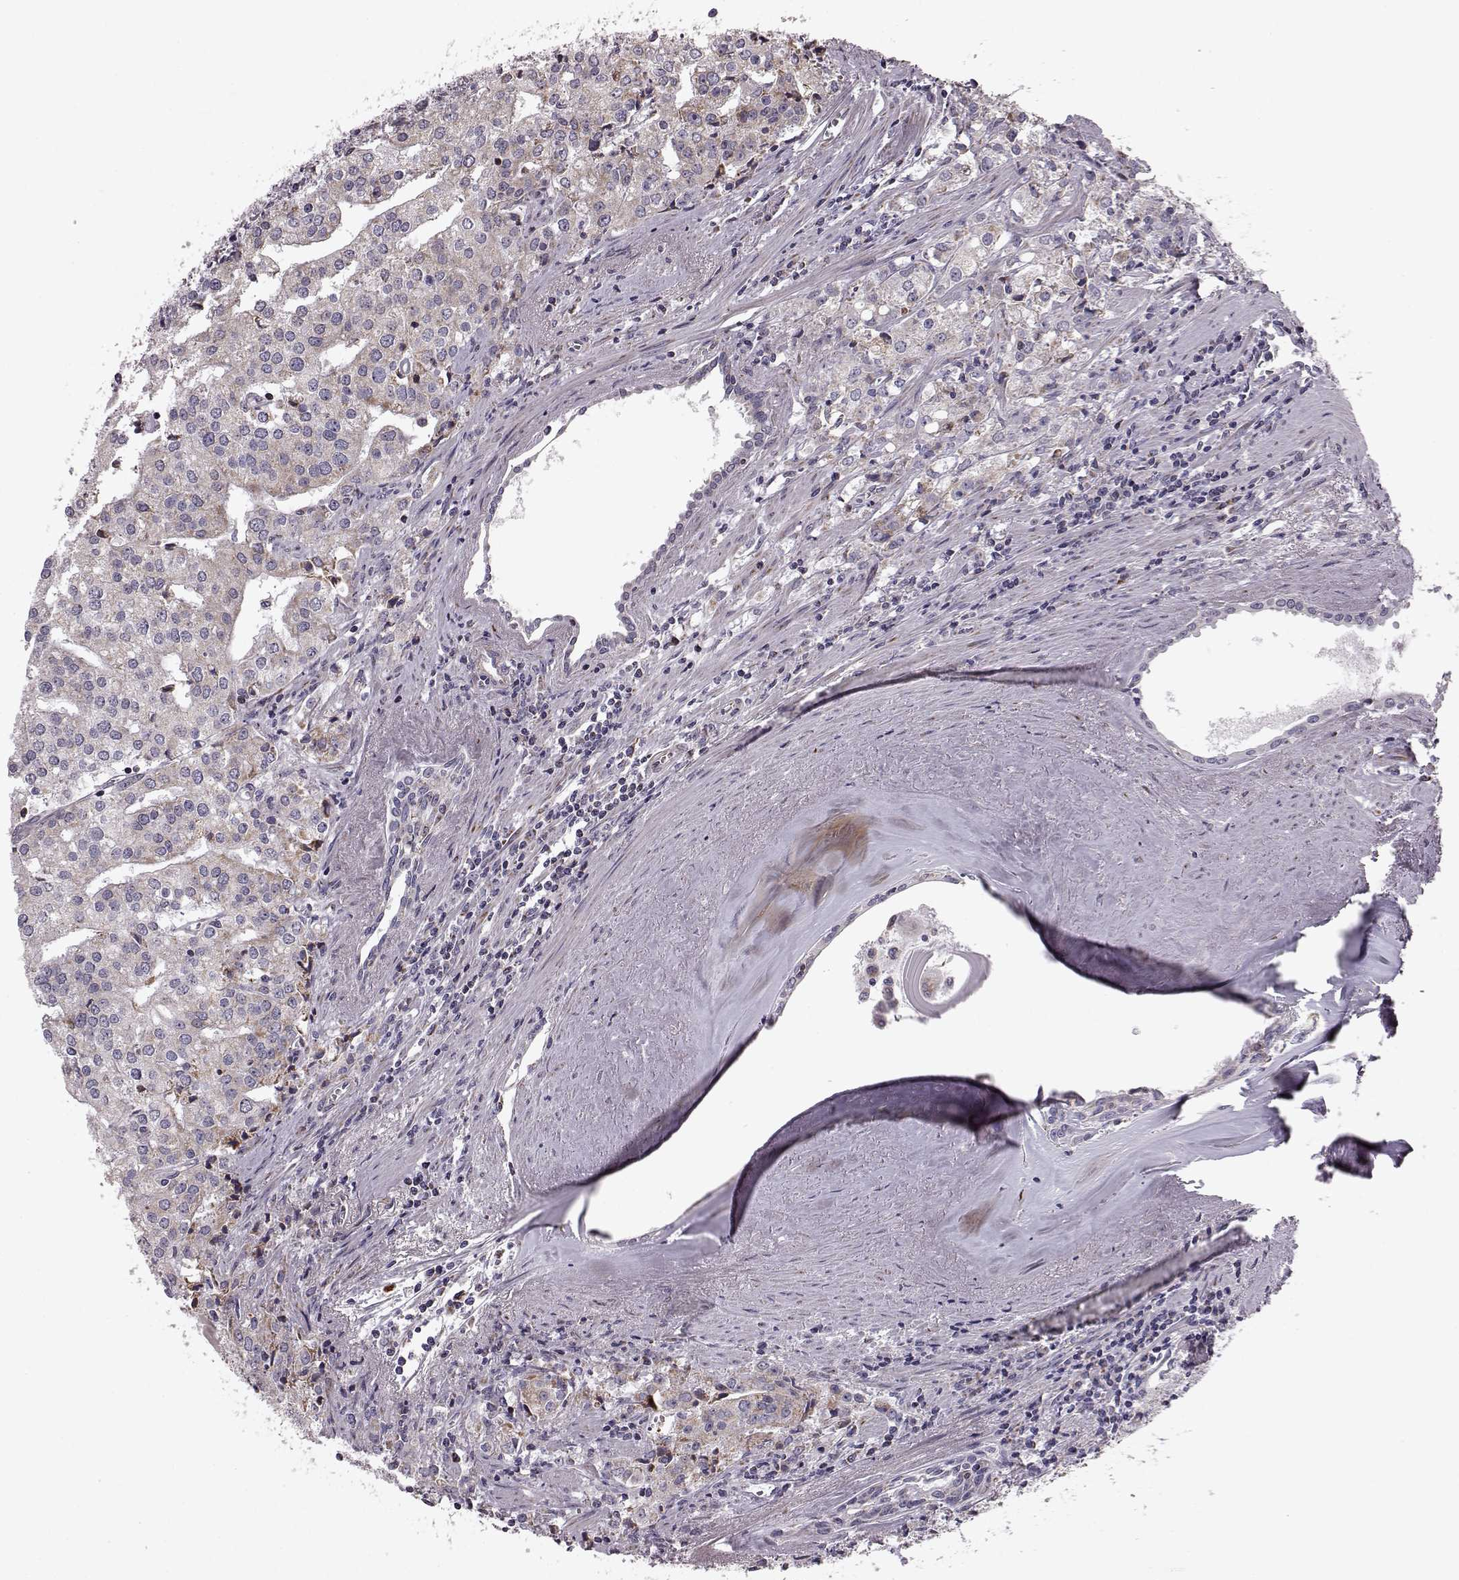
{"staining": {"intensity": "moderate", "quantity": ">75%", "location": "cytoplasmic/membranous"}, "tissue": "prostate cancer", "cell_type": "Tumor cells", "image_type": "cancer", "snomed": [{"axis": "morphology", "description": "Adenocarcinoma, High grade"}, {"axis": "topography", "description": "Prostate"}], "caption": "Immunohistochemistry (IHC) of prostate cancer exhibits medium levels of moderate cytoplasmic/membranous positivity in about >75% of tumor cells.", "gene": "ATP5MF", "patient": {"sex": "male", "age": 68}}